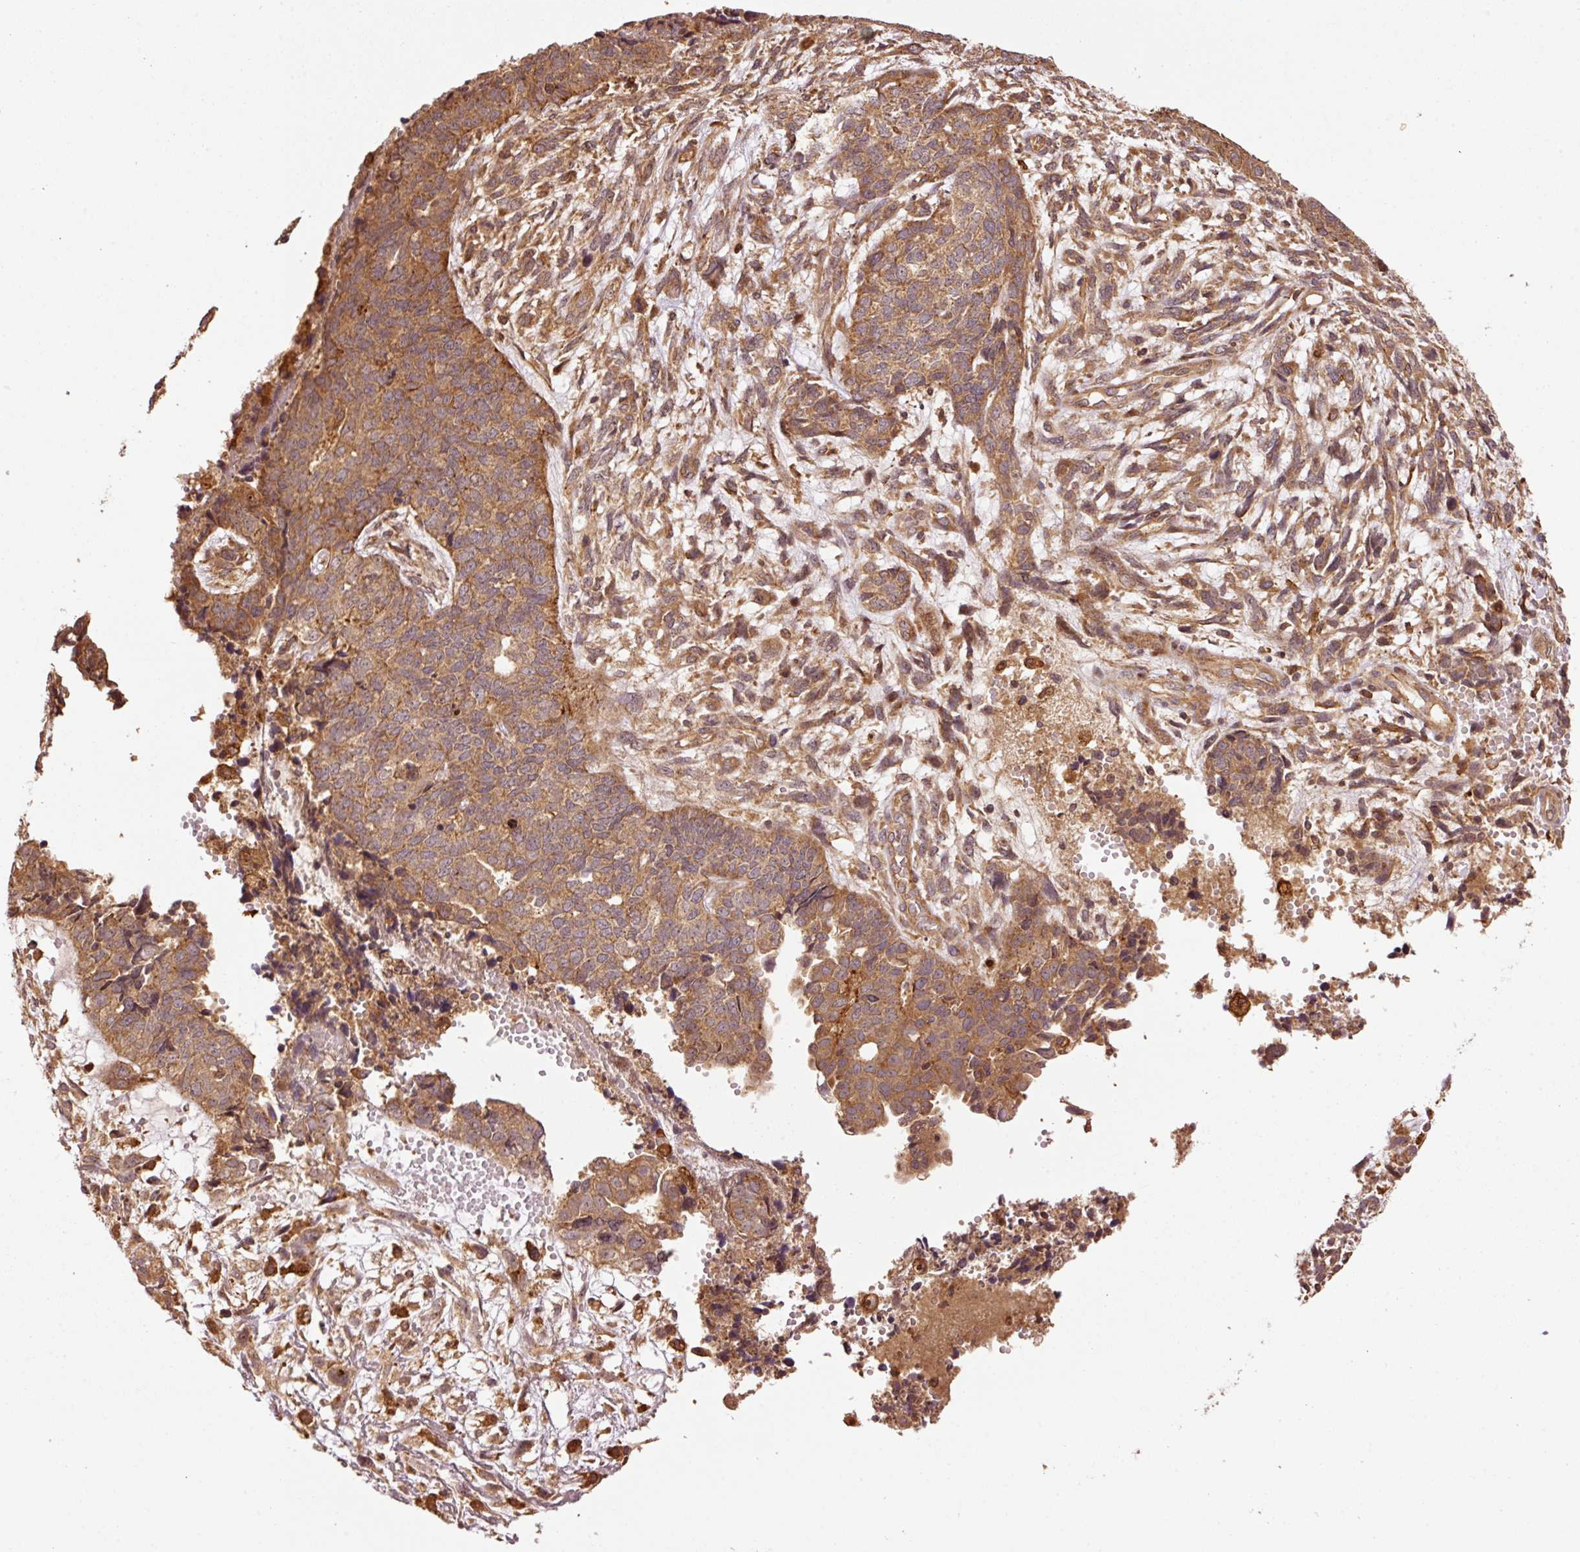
{"staining": {"intensity": "moderate", "quantity": ">75%", "location": "cytoplasmic/membranous"}, "tissue": "cervical cancer", "cell_type": "Tumor cells", "image_type": "cancer", "snomed": [{"axis": "morphology", "description": "Squamous cell carcinoma, NOS"}, {"axis": "topography", "description": "Cervix"}], "caption": "A high-resolution micrograph shows immunohistochemistry staining of squamous cell carcinoma (cervical), which reveals moderate cytoplasmic/membranous staining in approximately >75% of tumor cells.", "gene": "OXER1", "patient": {"sex": "female", "age": 63}}